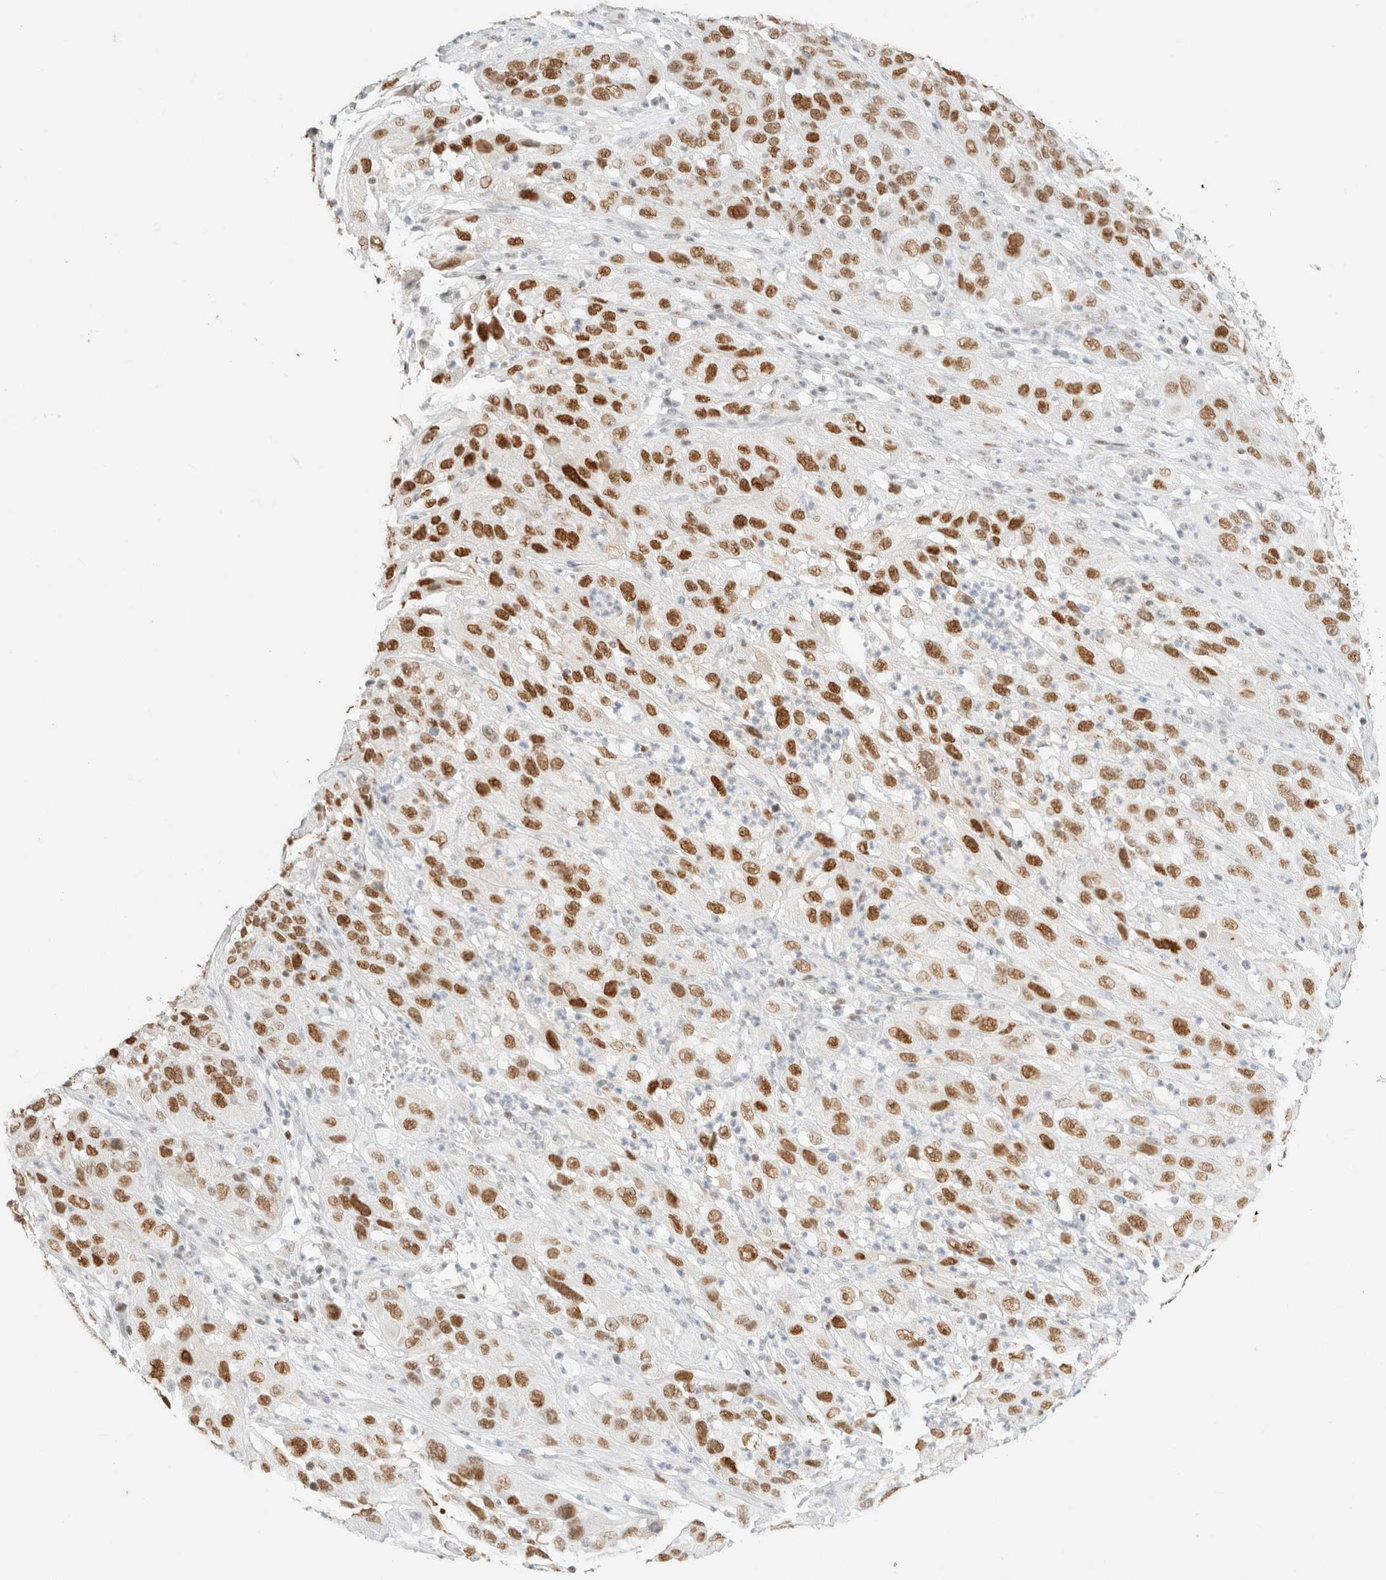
{"staining": {"intensity": "strong", "quantity": ">75%", "location": "nuclear"}, "tissue": "cervical cancer", "cell_type": "Tumor cells", "image_type": "cancer", "snomed": [{"axis": "morphology", "description": "Squamous cell carcinoma, NOS"}, {"axis": "topography", "description": "Cervix"}], "caption": "Strong nuclear protein expression is present in about >75% of tumor cells in cervical cancer. Nuclei are stained in blue.", "gene": "DDB2", "patient": {"sex": "female", "age": 32}}